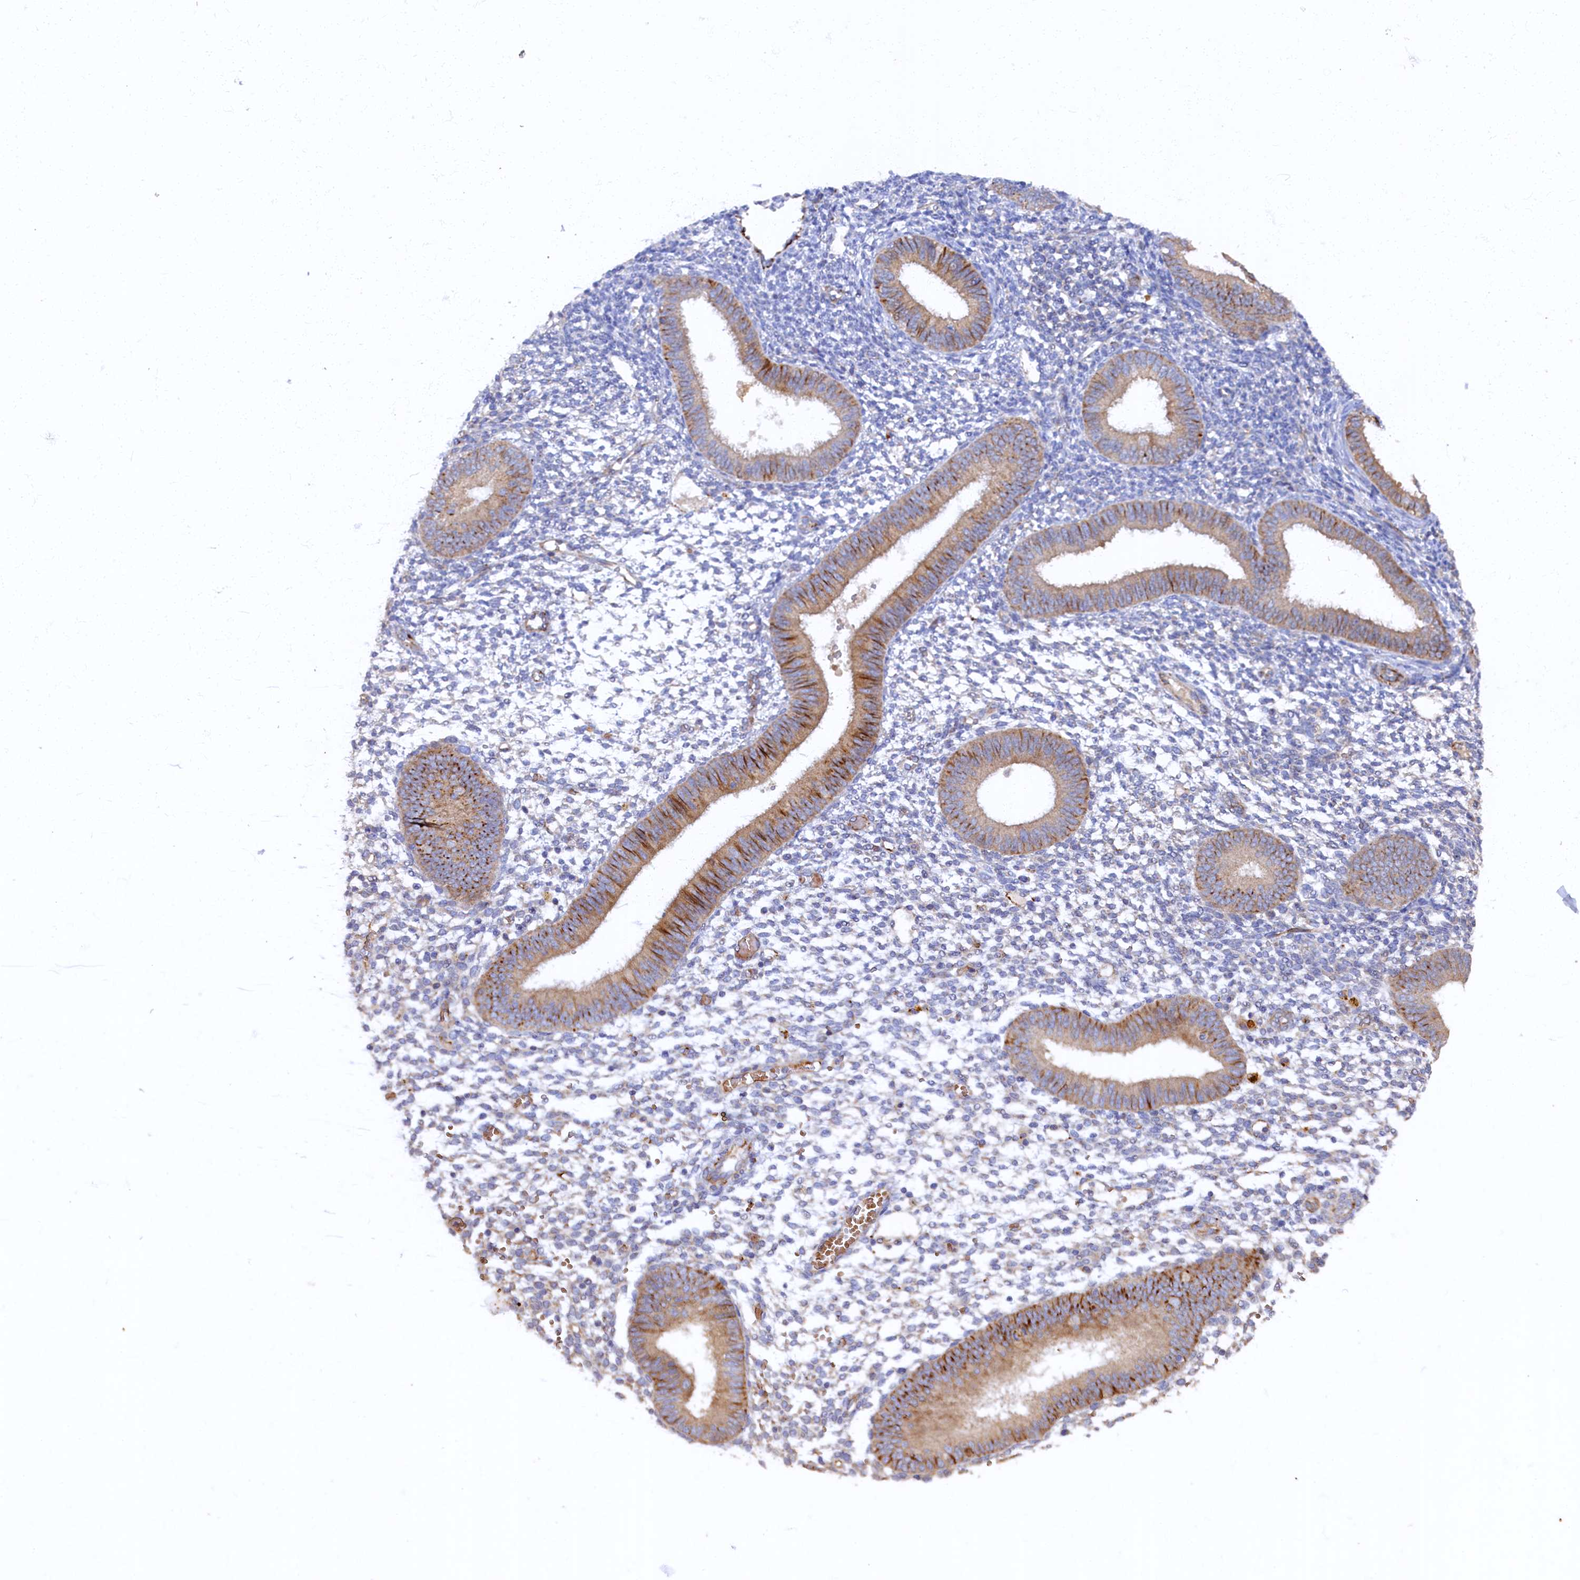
{"staining": {"intensity": "negative", "quantity": "none", "location": "none"}, "tissue": "endometrium", "cell_type": "Cells in endometrial stroma", "image_type": "normal", "snomed": [{"axis": "morphology", "description": "Normal tissue, NOS"}, {"axis": "topography", "description": "Uterus"}, {"axis": "topography", "description": "Endometrium"}], "caption": "This is an immunohistochemistry (IHC) micrograph of unremarkable human endometrium. There is no staining in cells in endometrial stroma.", "gene": "ARL11", "patient": {"sex": "female", "age": 48}}